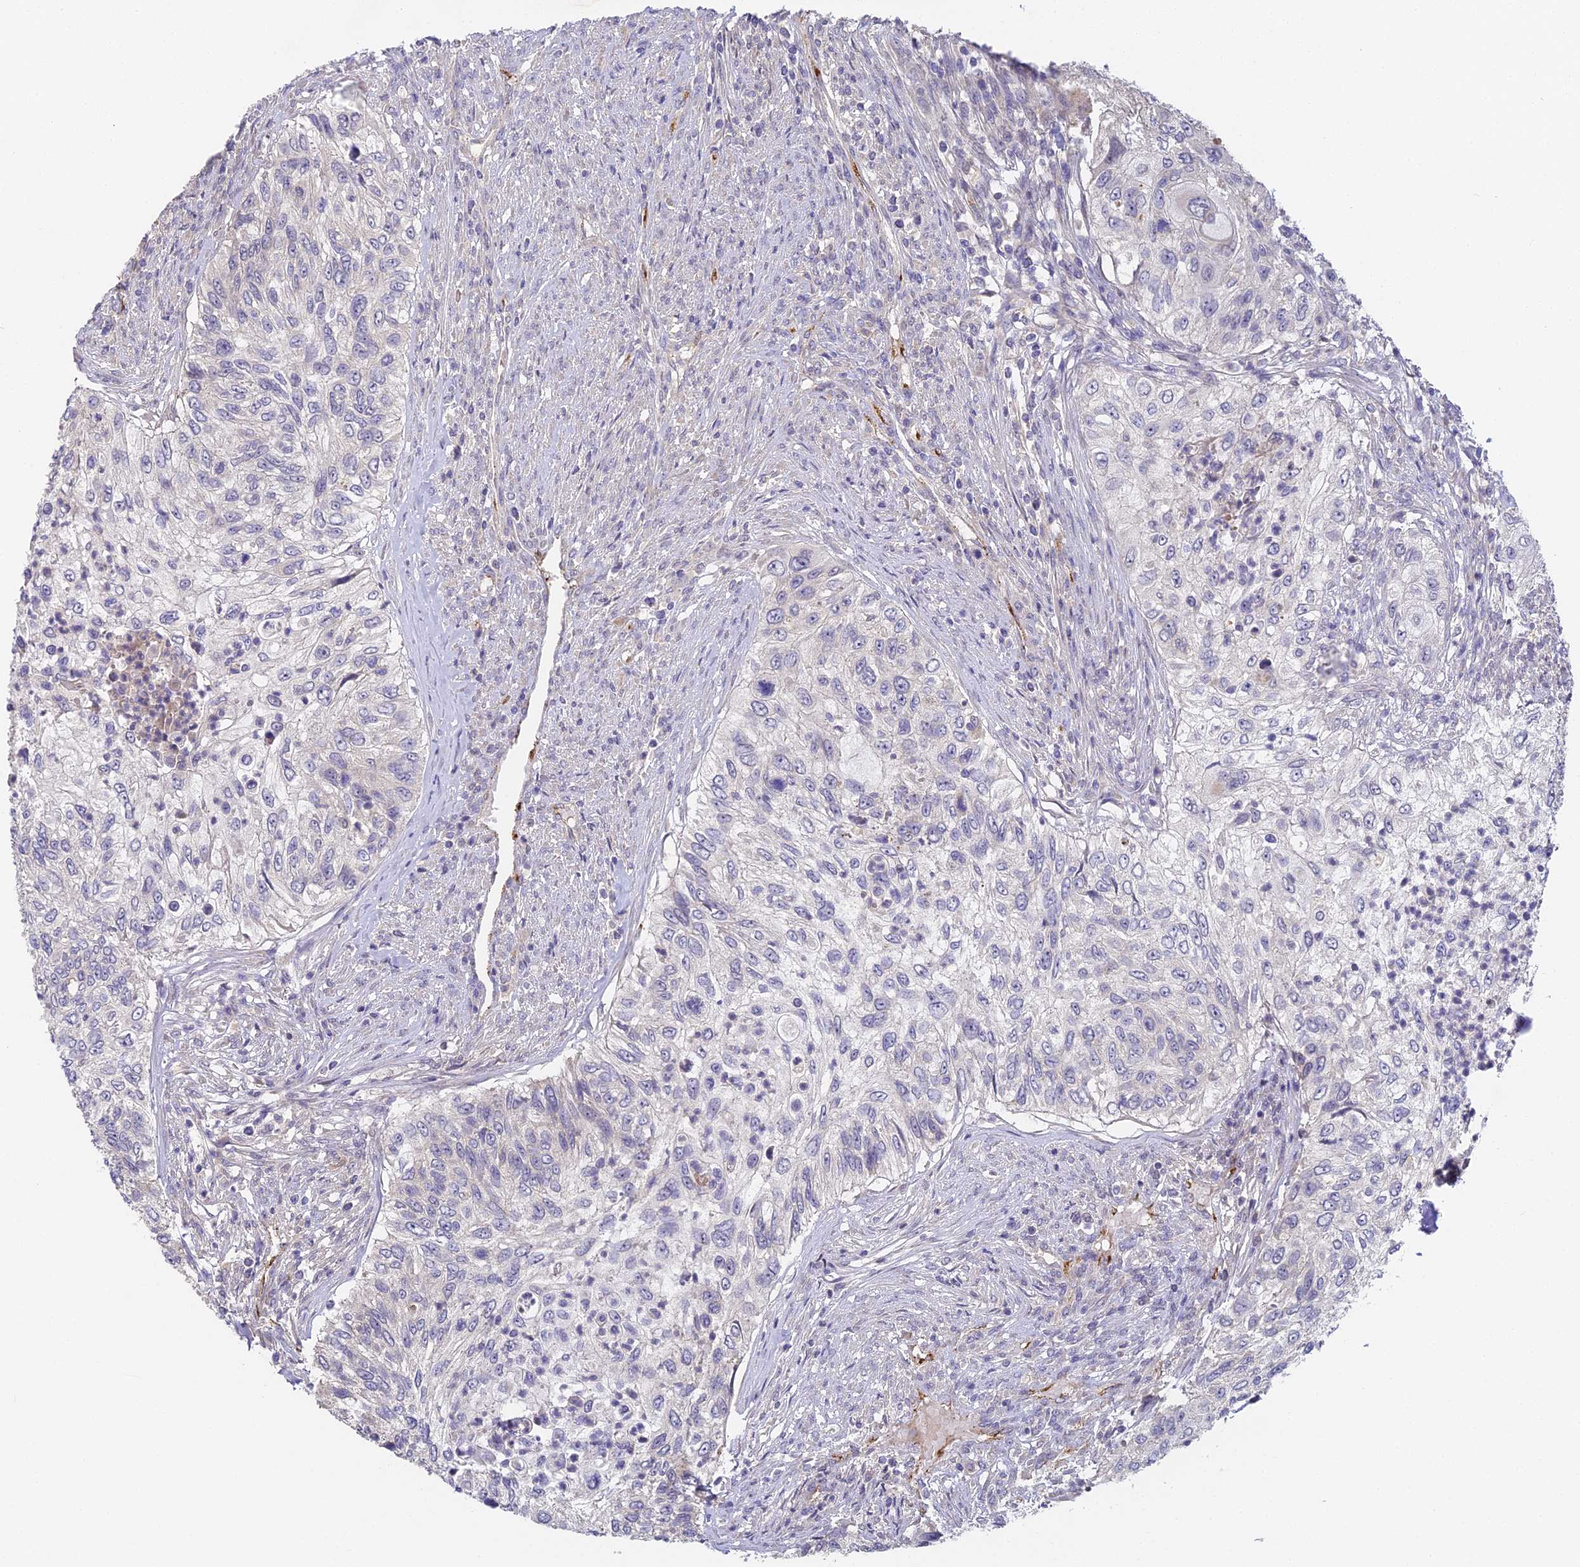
{"staining": {"intensity": "negative", "quantity": "none", "location": "none"}, "tissue": "urothelial cancer", "cell_type": "Tumor cells", "image_type": "cancer", "snomed": [{"axis": "morphology", "description": "Urothelial carcinoma, High grade"}, {"axis": "topography", "description": "Urinary bladder"}], "caption": "Histopathology image shows no significant protein expression in tumor cells of urothelial carcinoma (high-grade).", "gene": "DNAAF10", "patient": {"sex": "female", "age": 60}}